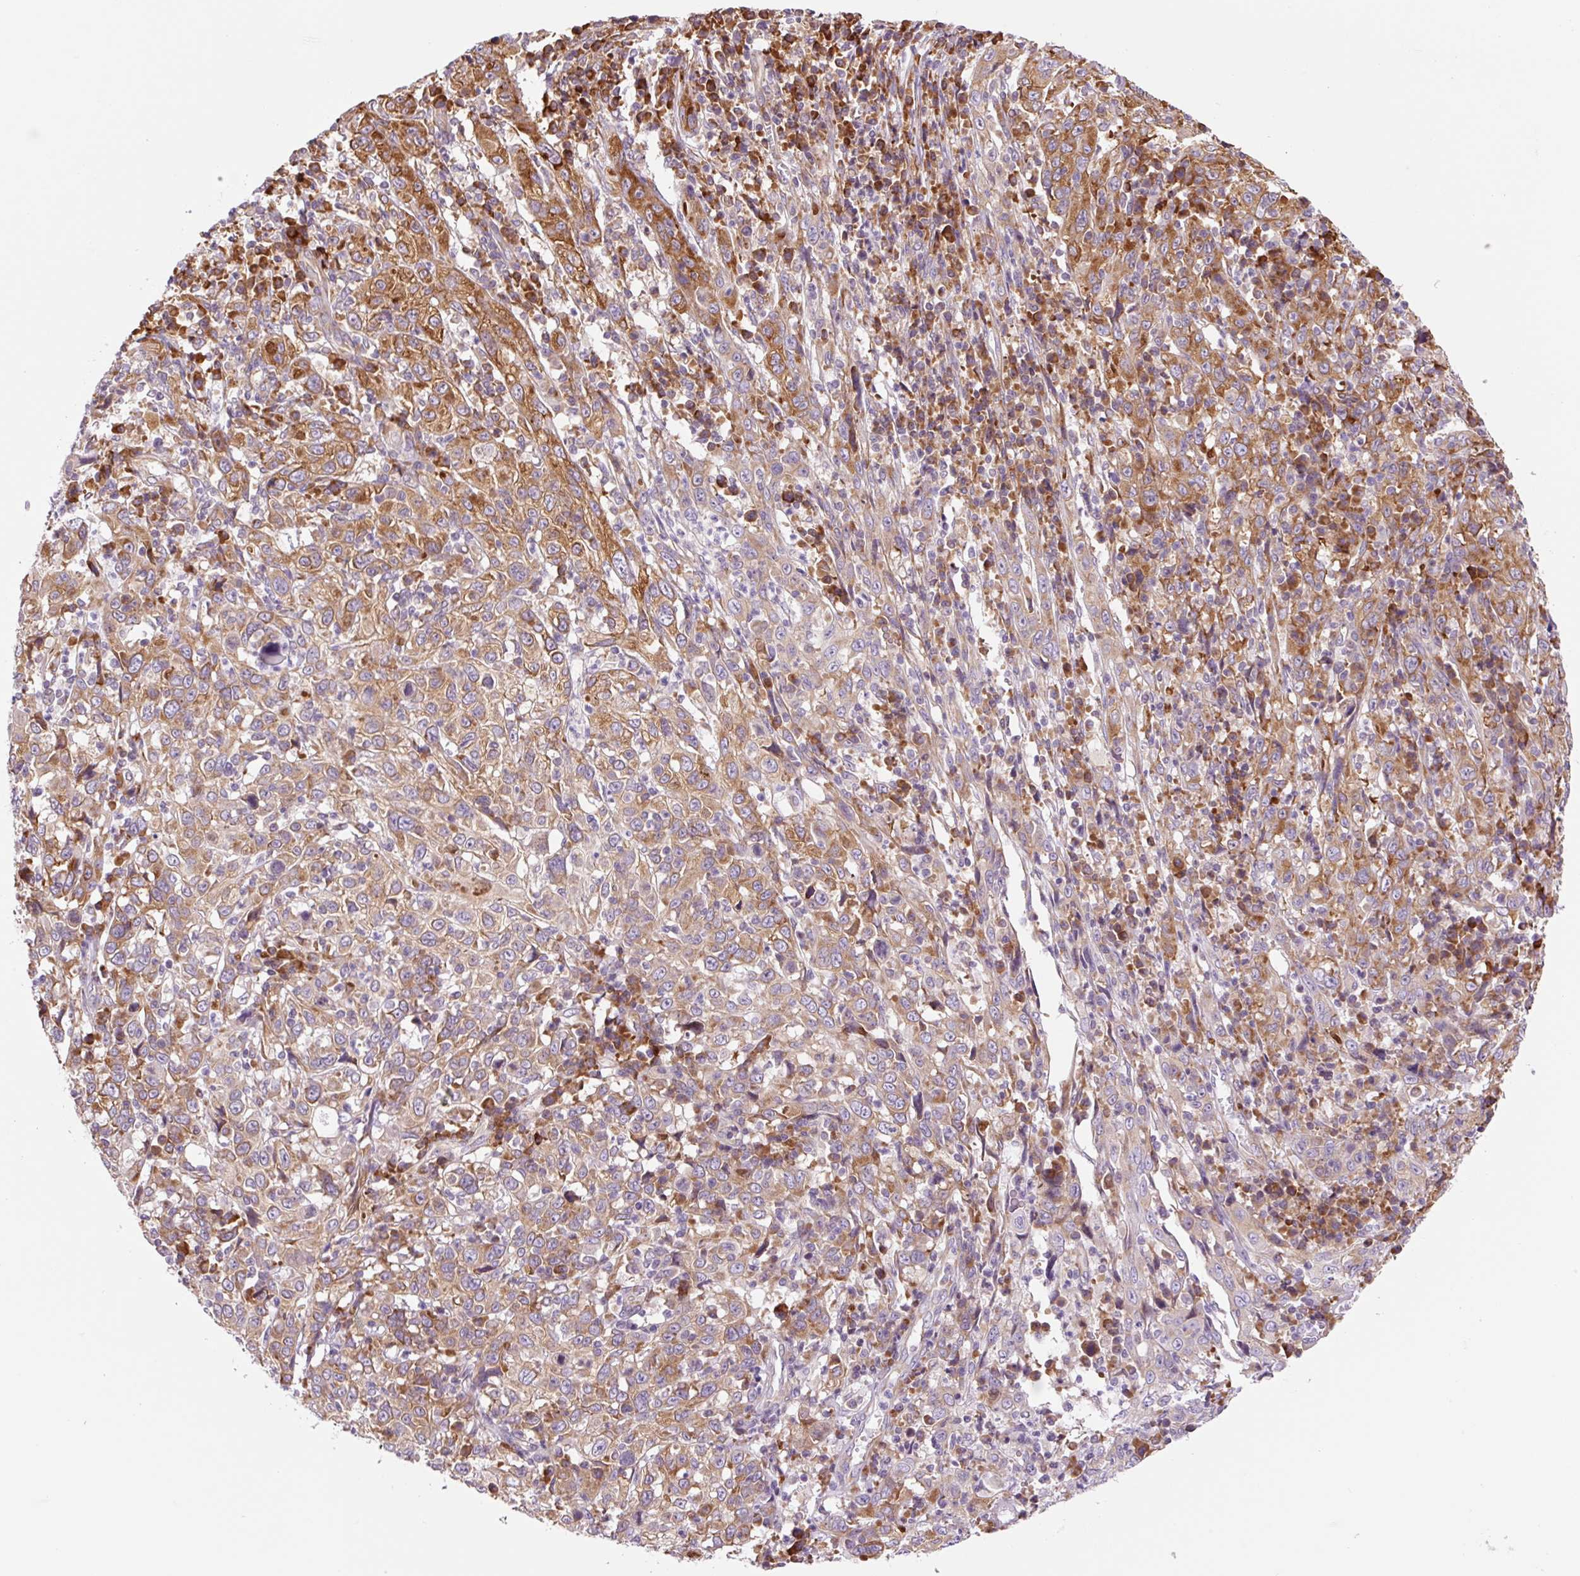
{"staining": {"intensity": "moderate", "quantity": ">75%", "location": "cytoplasmic/membranous"}, "tissue": "cervical cancer", "cell_type": "Tumor cells", "image_type": "cancer", "snomed": [{"axis": "morphology", "description": "Squamous cell carcinoma, NOS"}, {"axis": "topography", "description": "Cervix"}], "caption": "Protein expression analysis of human cervical cancer (squamous cell carcinoma) reveals moderate cytoplasmic/membranous expression in approximately >75% of tumor cells.", "gene": "RPL41", "patient": {"sex": "female", "age": 46}}